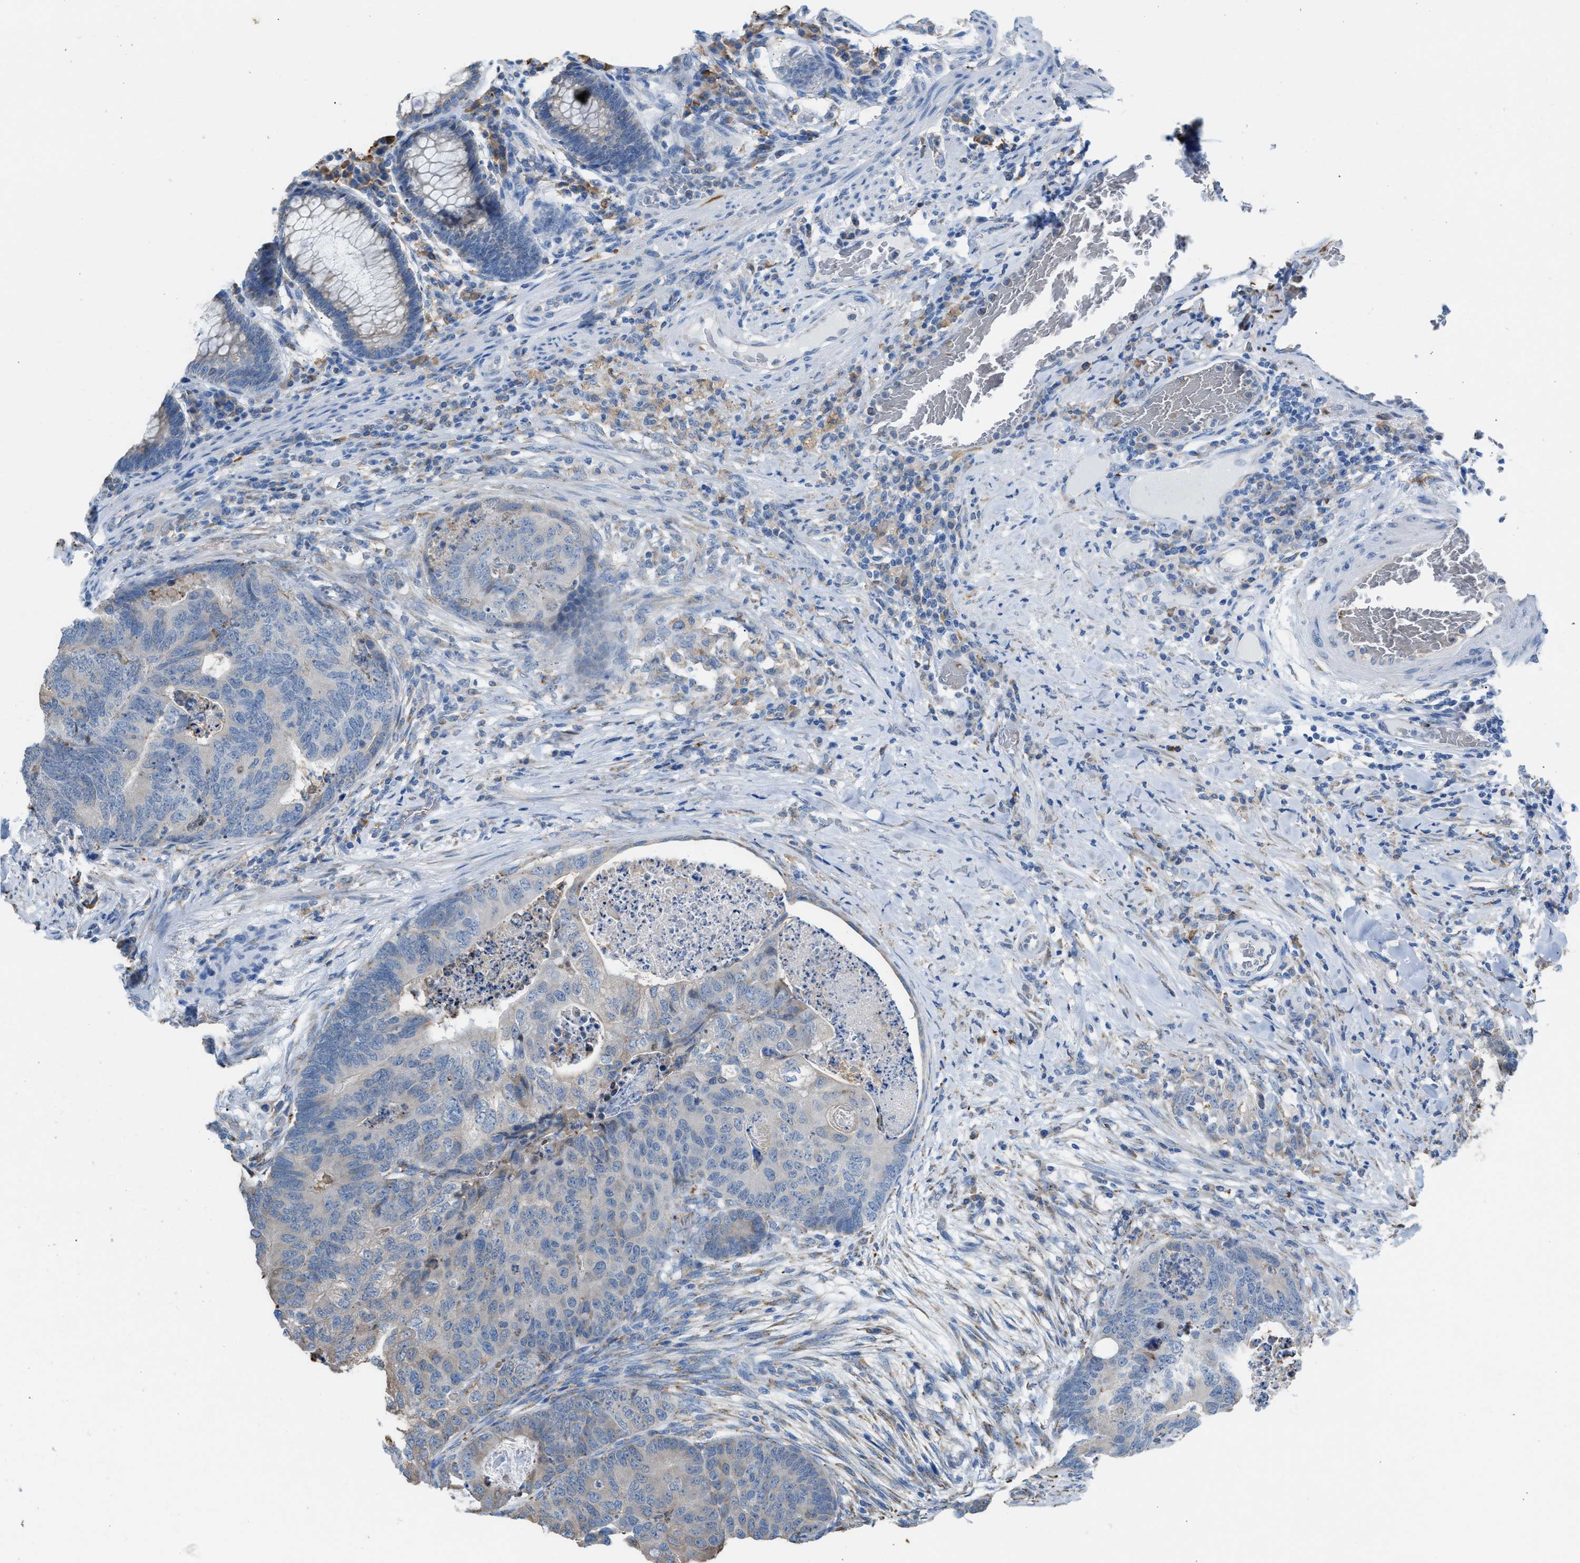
{"staining": {"intensity": "negative", "quantity": "none", "location": "none"}, "tissue": "colorectal cancer", "cell_type": "Tumor cells", "image_type": "cancer", "snomed": [{"axis": "morphology", "description": "Adenocarcinoma, NOS"}, {"axis": "topography", "description": "Colon"}], "caption": "The micrograph reveals no staining of tumor cells in colorectal cancer.", "gene": "CA3", "patient": {"sex": "female", "age": 67}}